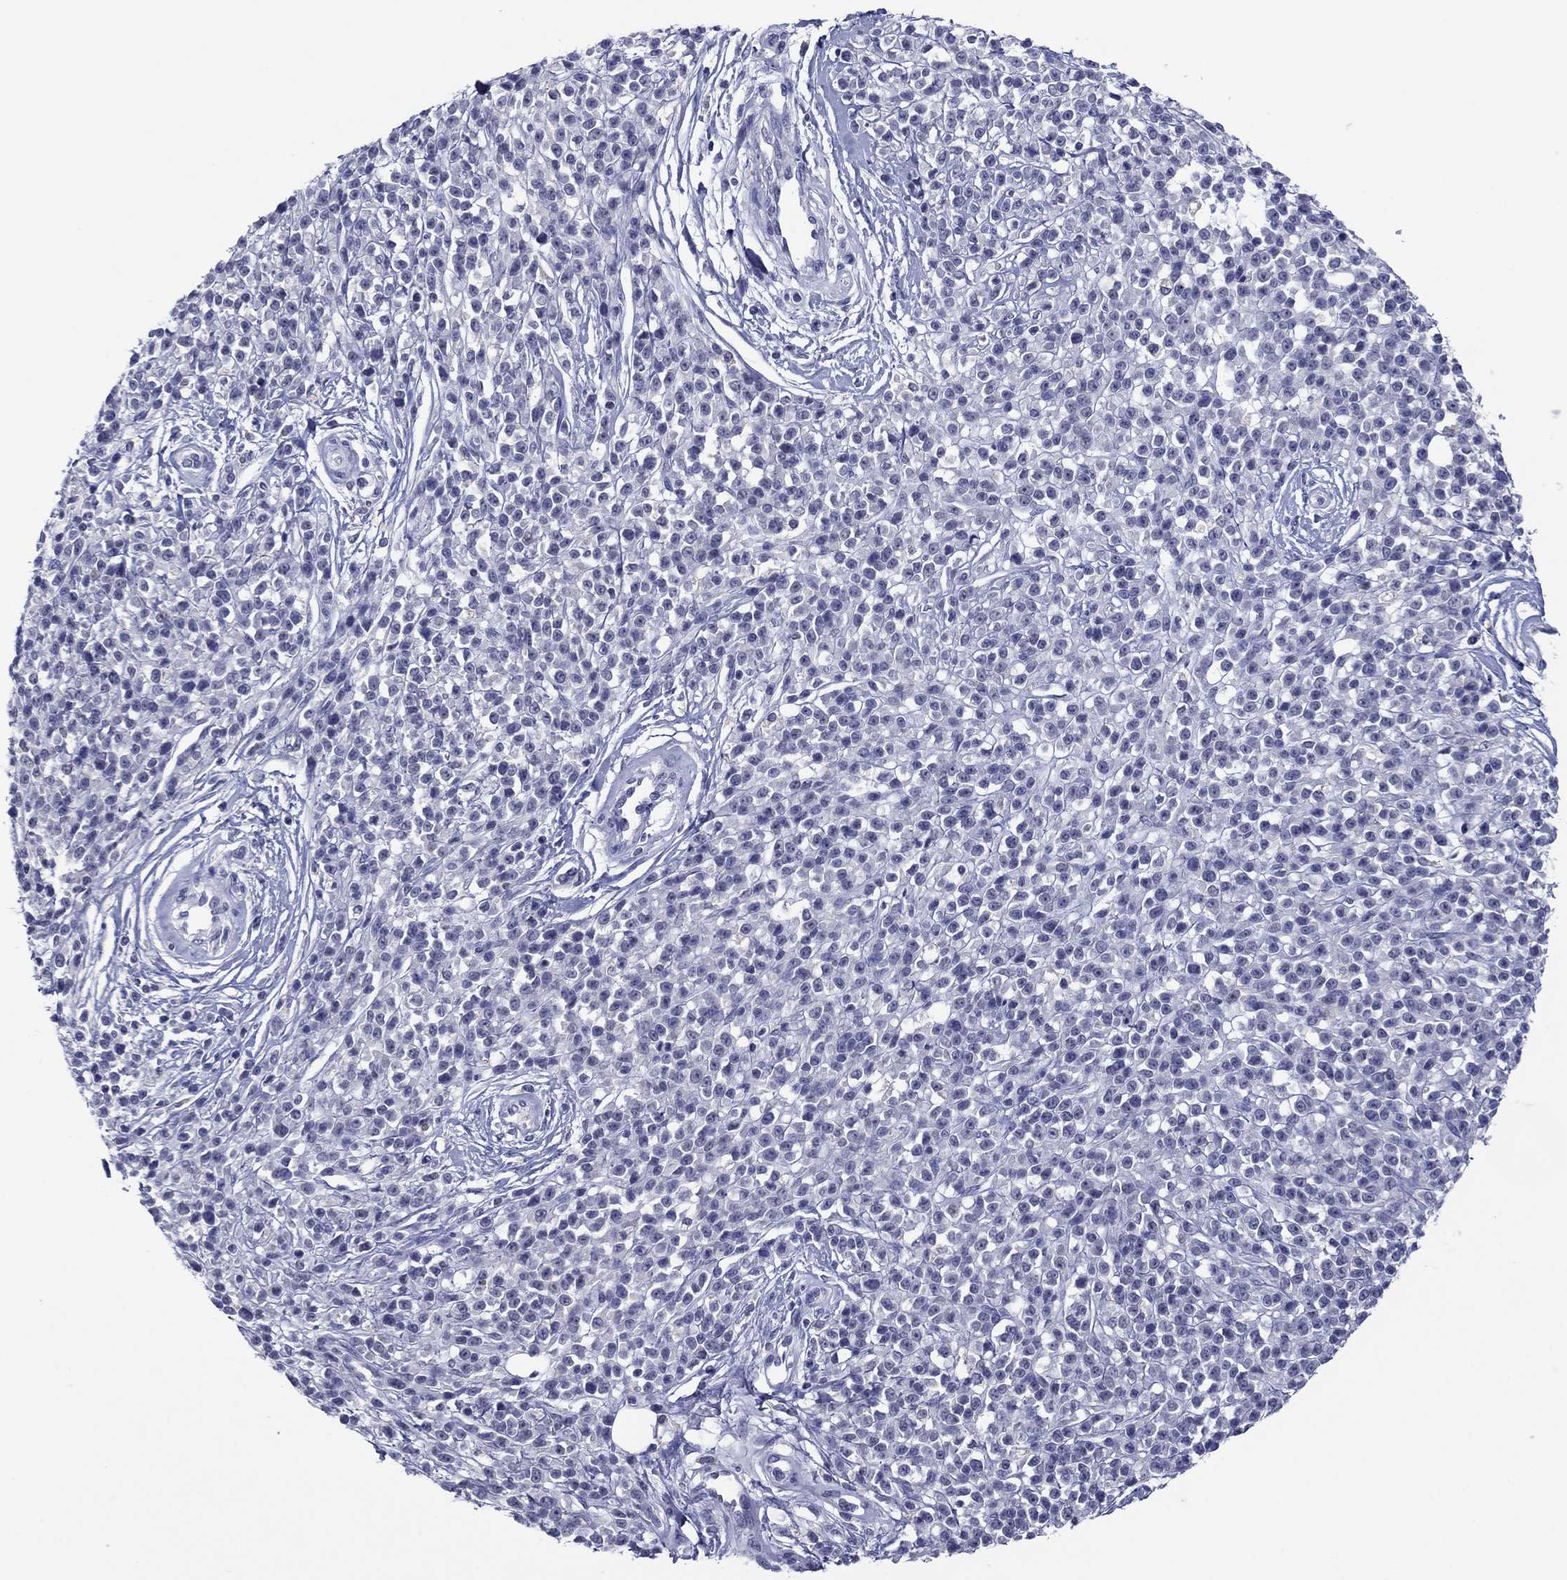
{"staining": {"intensity": "negative", "quantity": "none", "location": "none"}, "tissue": "melanoma", "cell_type": "Tumor cells", "image_type": "cancer", "snomed": [{"axis": "morphology", "description": "Malignant melanoma, NOS"}, {"axis": "topography", "description": "Skin"}, {"axis": "topography", "description": "Skin of trunk"}], "caption": "Tumor cells are negative for brown protein staining in malignant melanoma.", "gene": "TCFL5", "patient": {"sex": "male", "age": 74}}